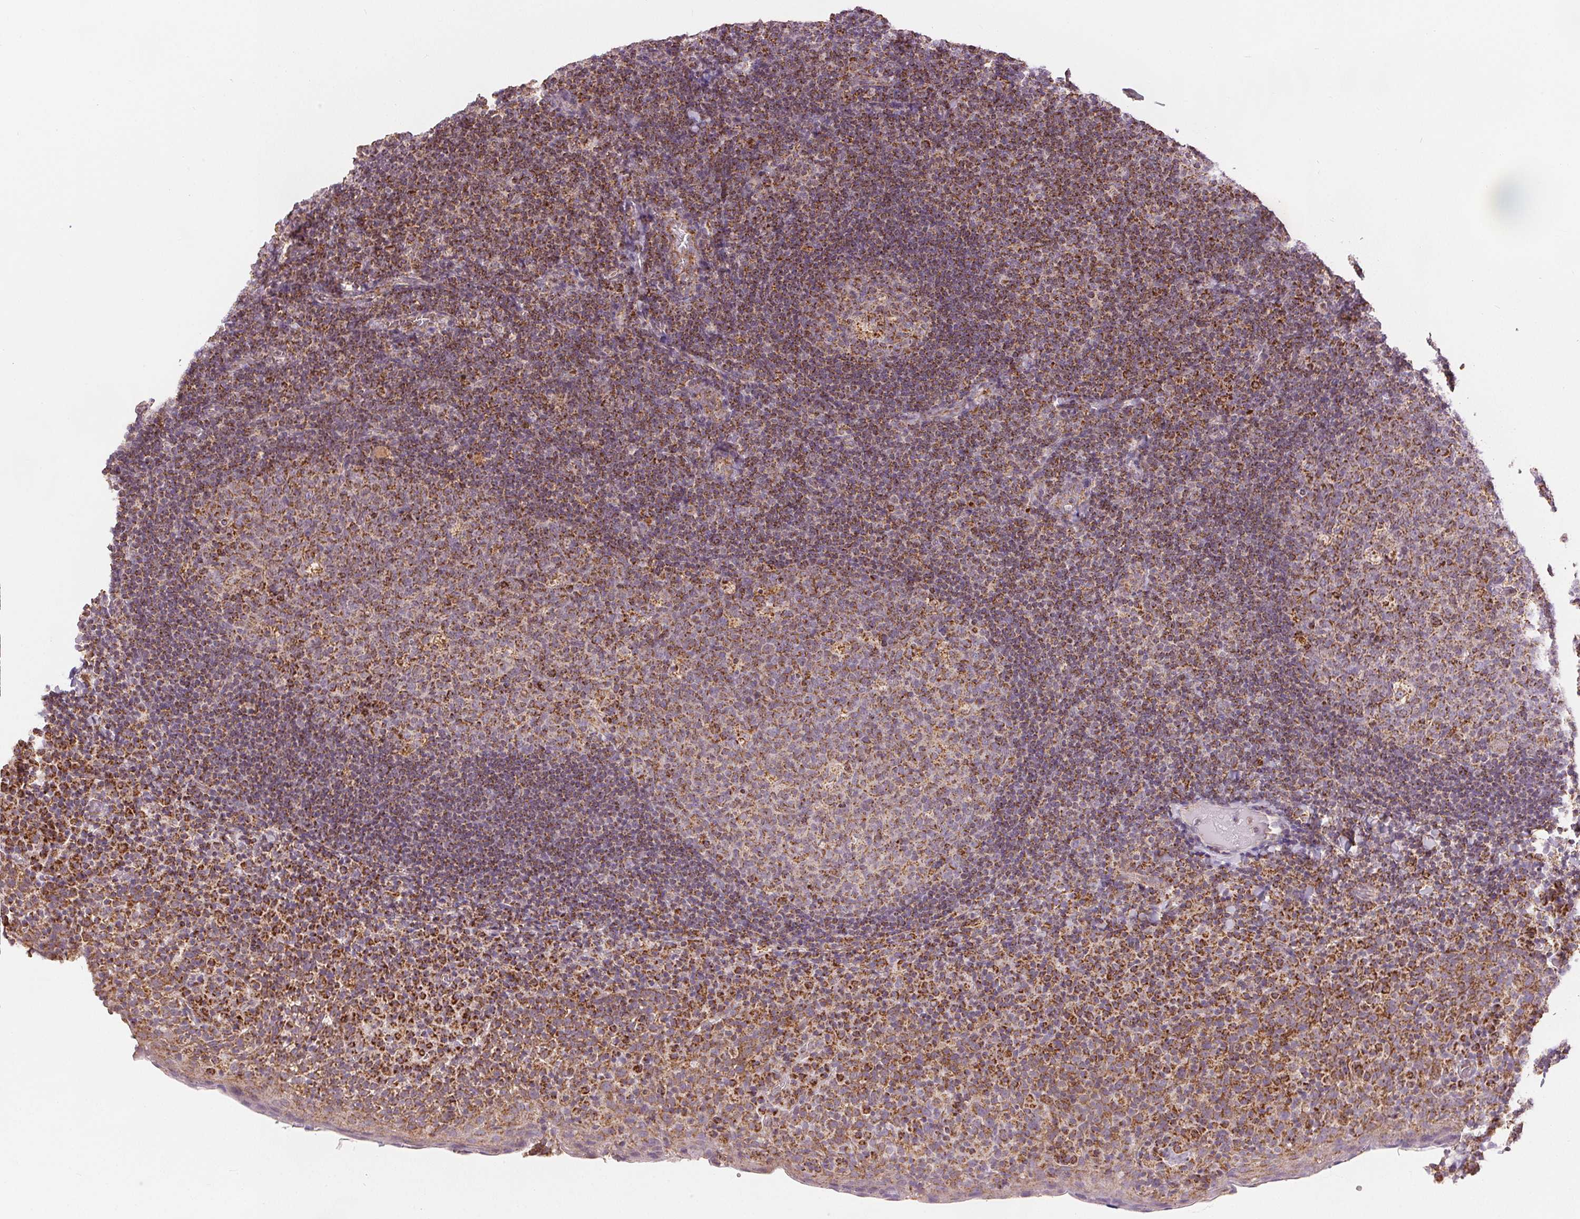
{"staining": {"intensity": "strong", "quantity": "25%-75%", "location": "cytoplasmic/membranous"}, "tissue": "tonsil", "cell_type": "Germinal center cells", "image_type": "normal", "snomed": [{"axis": "morphology", "description": "Normal tissue, NOS"}, {"axis": "topography", "description": "Tonsil"}], "caption": "IHC (DAB) staining of benign human tonsil exhibits strong cytoplasmic/membranous protein expression in about 25%-75% of germinal center cells. (DAB (3,3'-diaminobenzidine) = brown stain, brightfield microscopy at high magnification).", "gene": "SDHB", "patient": {"sex": "male", "age": 17}}